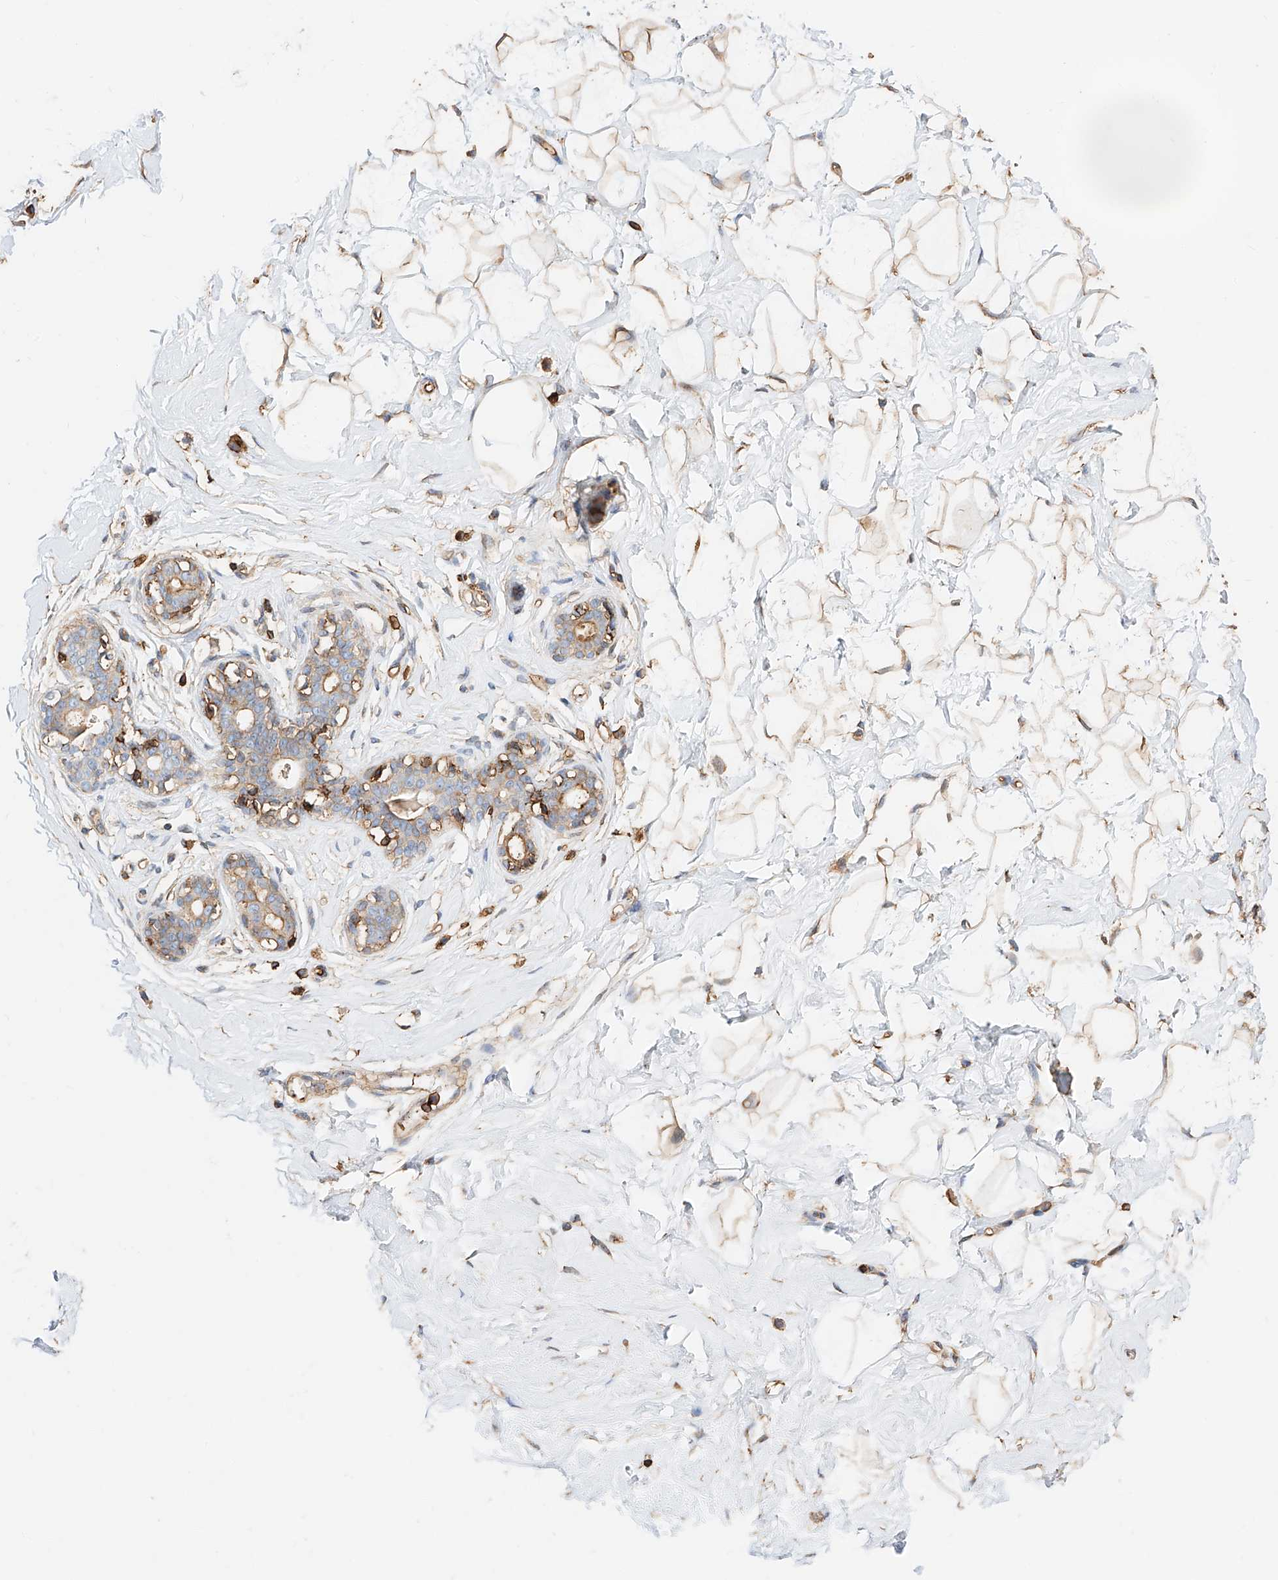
{"staining": {"intensity": "moderate", "quantity": "25%-75%", "location": "cytoplasmic/membranous"}, "tissue": "breast", "cell_type": "Adipocytes", "image_type": "normal", "snomed": [{"axis": "morphology", "description": "Normal tissue, NOS"}, {"axis": "morphology", "description": "Adenoma, NOS"}, {"axis": "topography", "description": "Breast"}], "caption": "Protein expression analysis of benign human breast reveals moderate cytoplasmic/membranous expression in approximately 25%-75% of adipocytes. Immunohistochemistry (ihc) stains the protein in brown and the nuclei are stained blue.", "gene": "WFS1", "patient": {"sex": "female", "age": 23}}